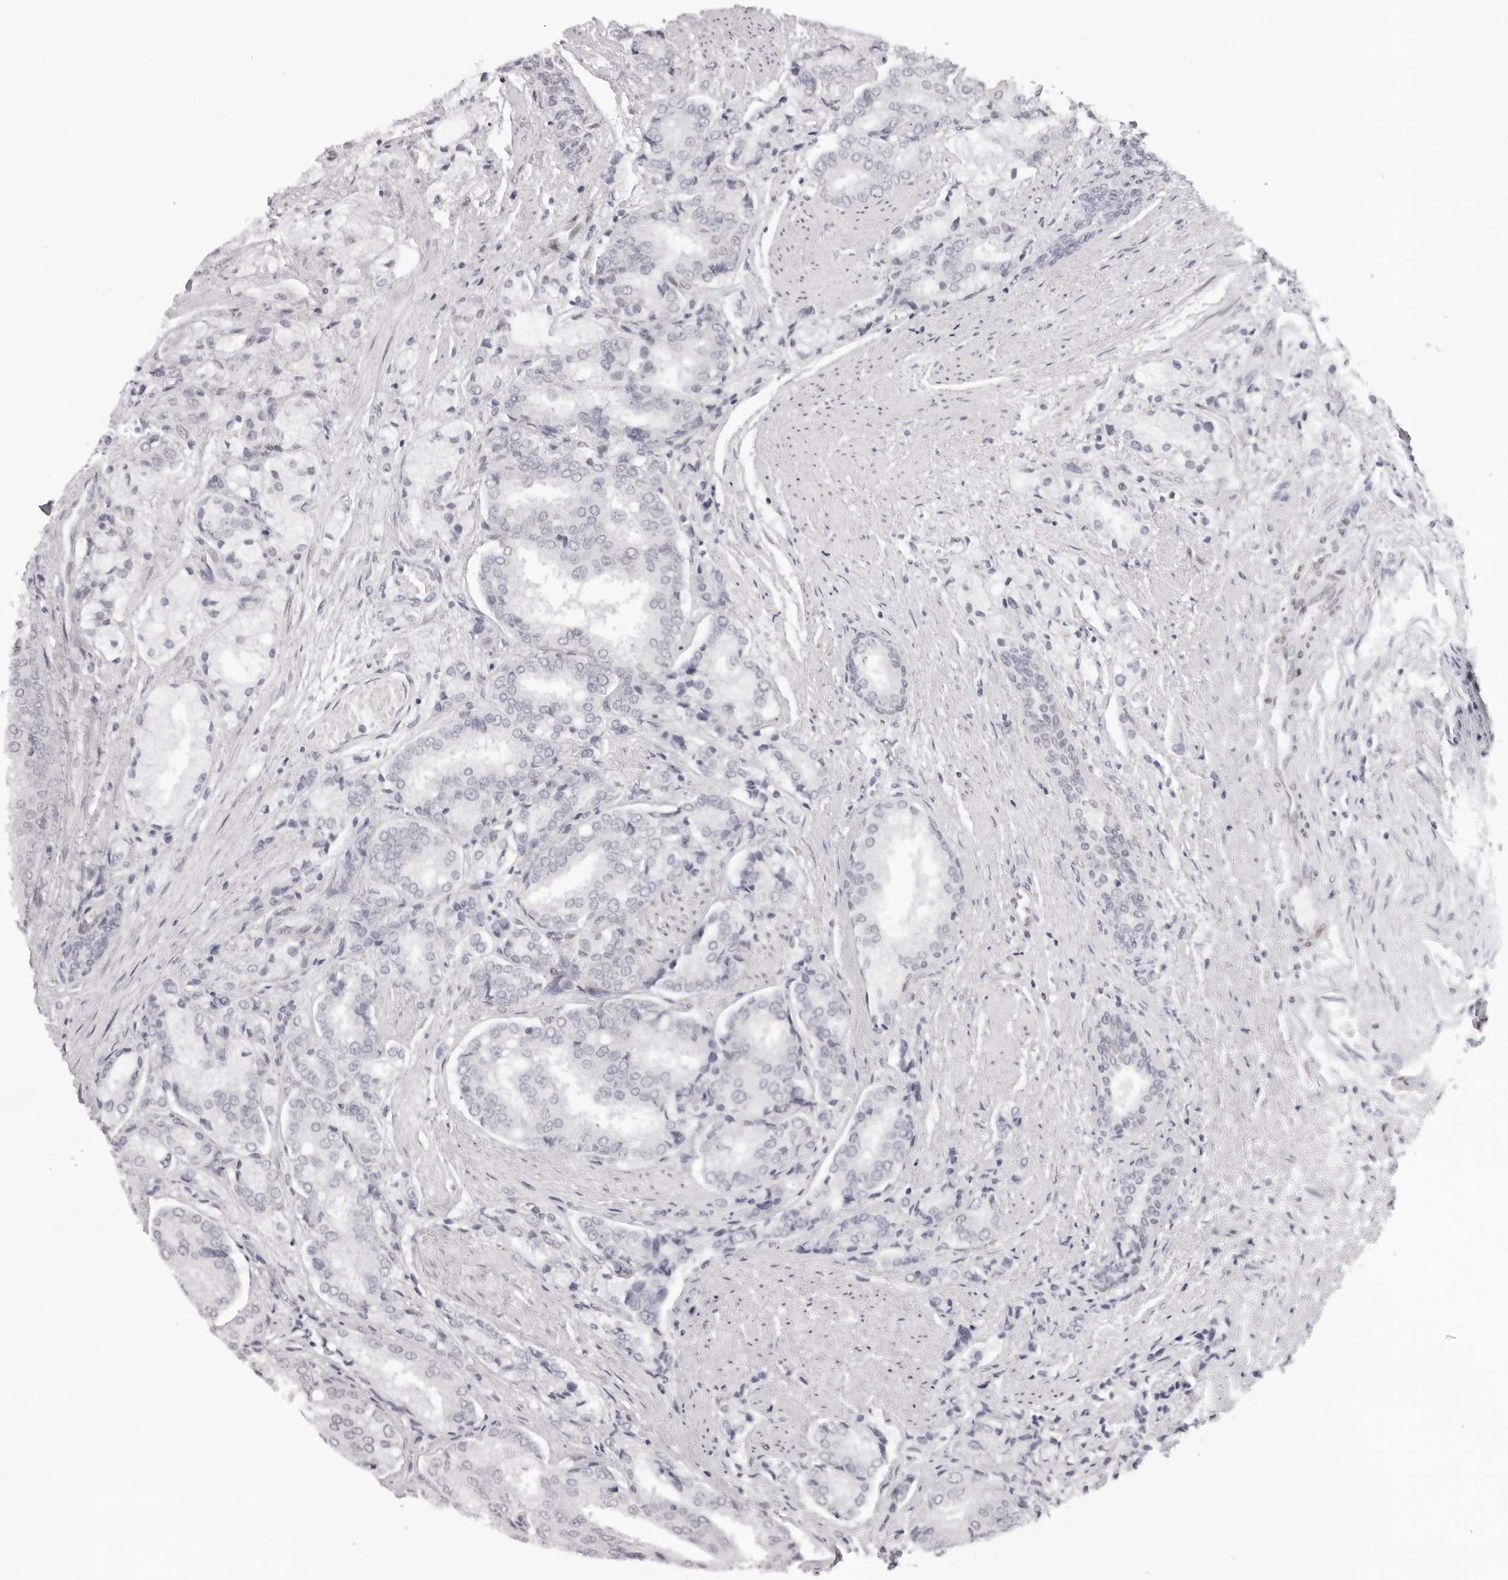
{"staining": {"intensity": "negative", "quantity": "none", "location": "none"}, "tissue": "prostate cancer", "cell_type": "Tumor cells", "image_type": "cancer", "snomed": [{"axis": "morphology", "description": "Adenocarcinoma, High grade"}, {"axis": "topography", "description": "Prostate"}], "caption": "Tumor cells are negative for brown protein staining in high-grade adenocarcinoma (prostate).", "gene": "MAFK", "patient": {"sex": "male", "age": 50}}